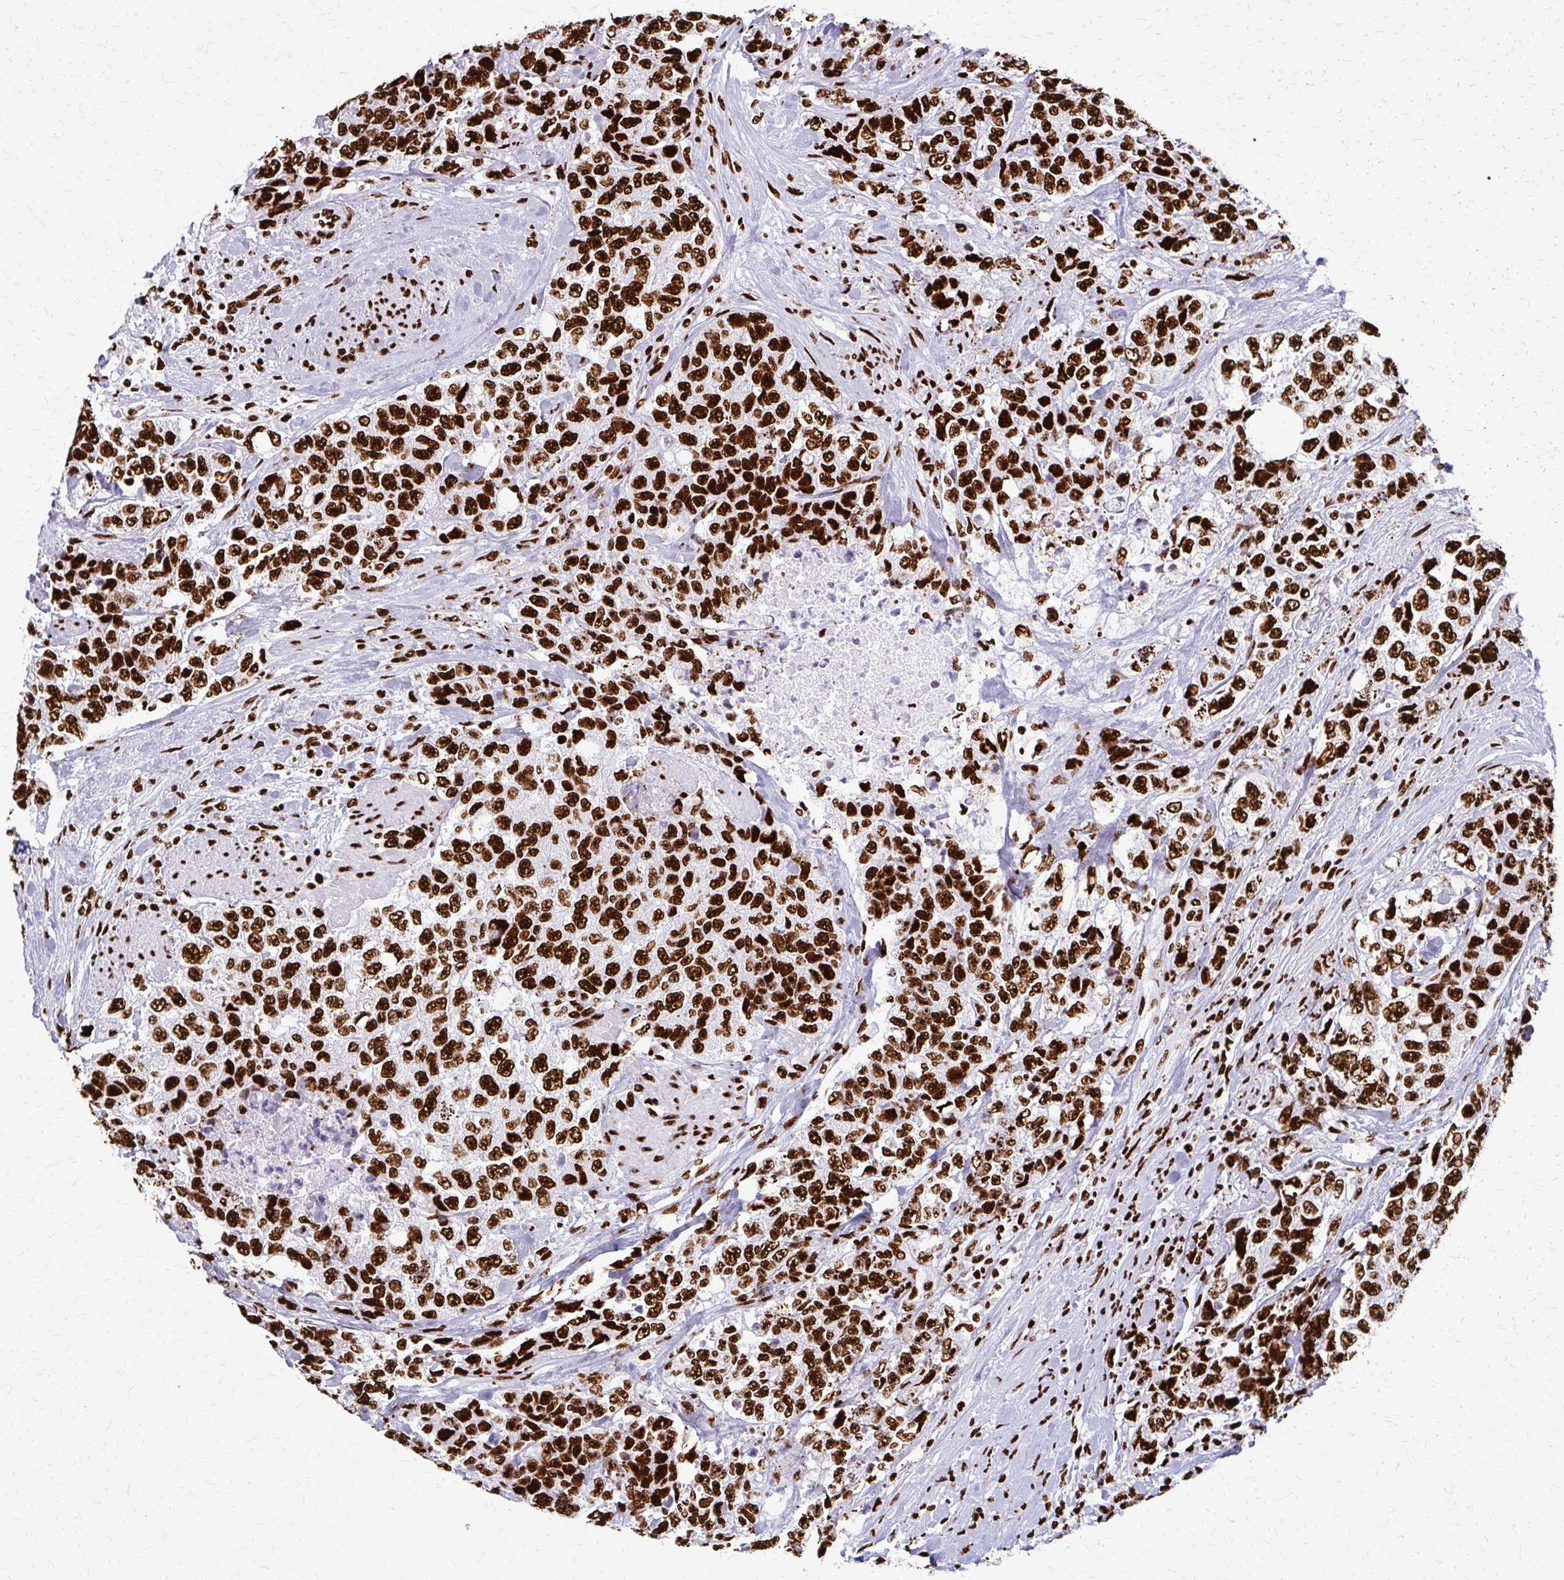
{"staining": {"intensity": "strong", "quantity": ">75%", "location": "nuclear"}, "tissue": "urothelial cancer", "cell_type": "Tumor cells", "image_type": "cancer", "snomed": [{"axis": "morphology", "description": "Urothelial carcinoma, High grade"}, {"axis": "topography", "description": "Urinary bladder"}], "caption": "High-grade urothelial carcinoma stained with a brown dye reveals strong nuclear positive expression in approximately >75% of tumor cells.", "gene": "SFPQ", "patient": {"sex": "female", "age": 78}}